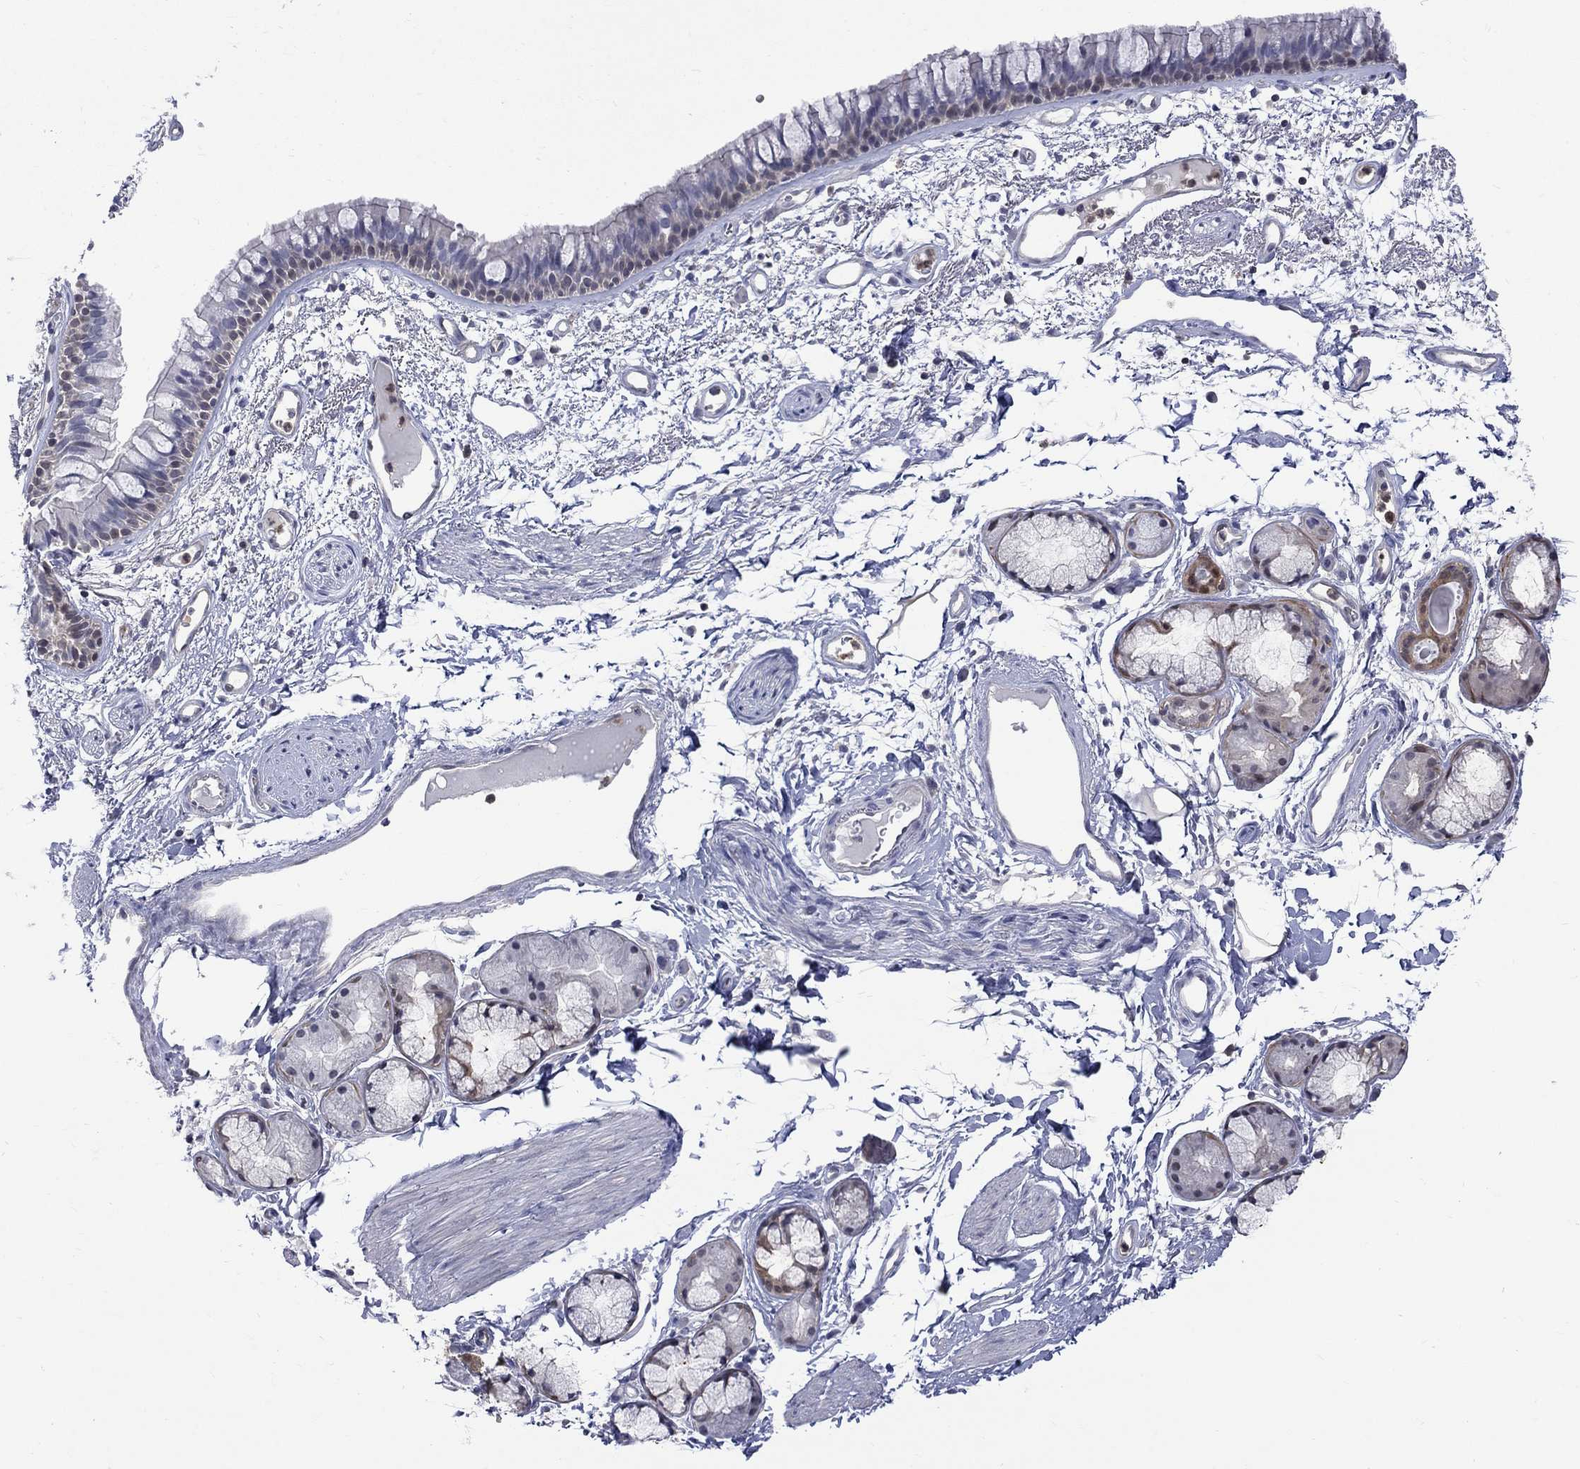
{"staining": {"intensity": "negative", "quantity": "none", "location": "none"}, "tissue": "bronchus", "cell_type": "Respiratory epithelial cells", "image_type": "normal", "snomed": [{"axis": "morphology", "description": "Normal tissue, NOS"}, {"axis": "topography", "description": "Cartilage tissue"}, {"axis": "topography", "description": "Bronchus"}], "caption": "Histopathology image shows no significant protein positivity in respiratory epithelial cells of benign bronchus.", "gene": "HKDC1", "patient": {"sex": "male", "age": 66}}